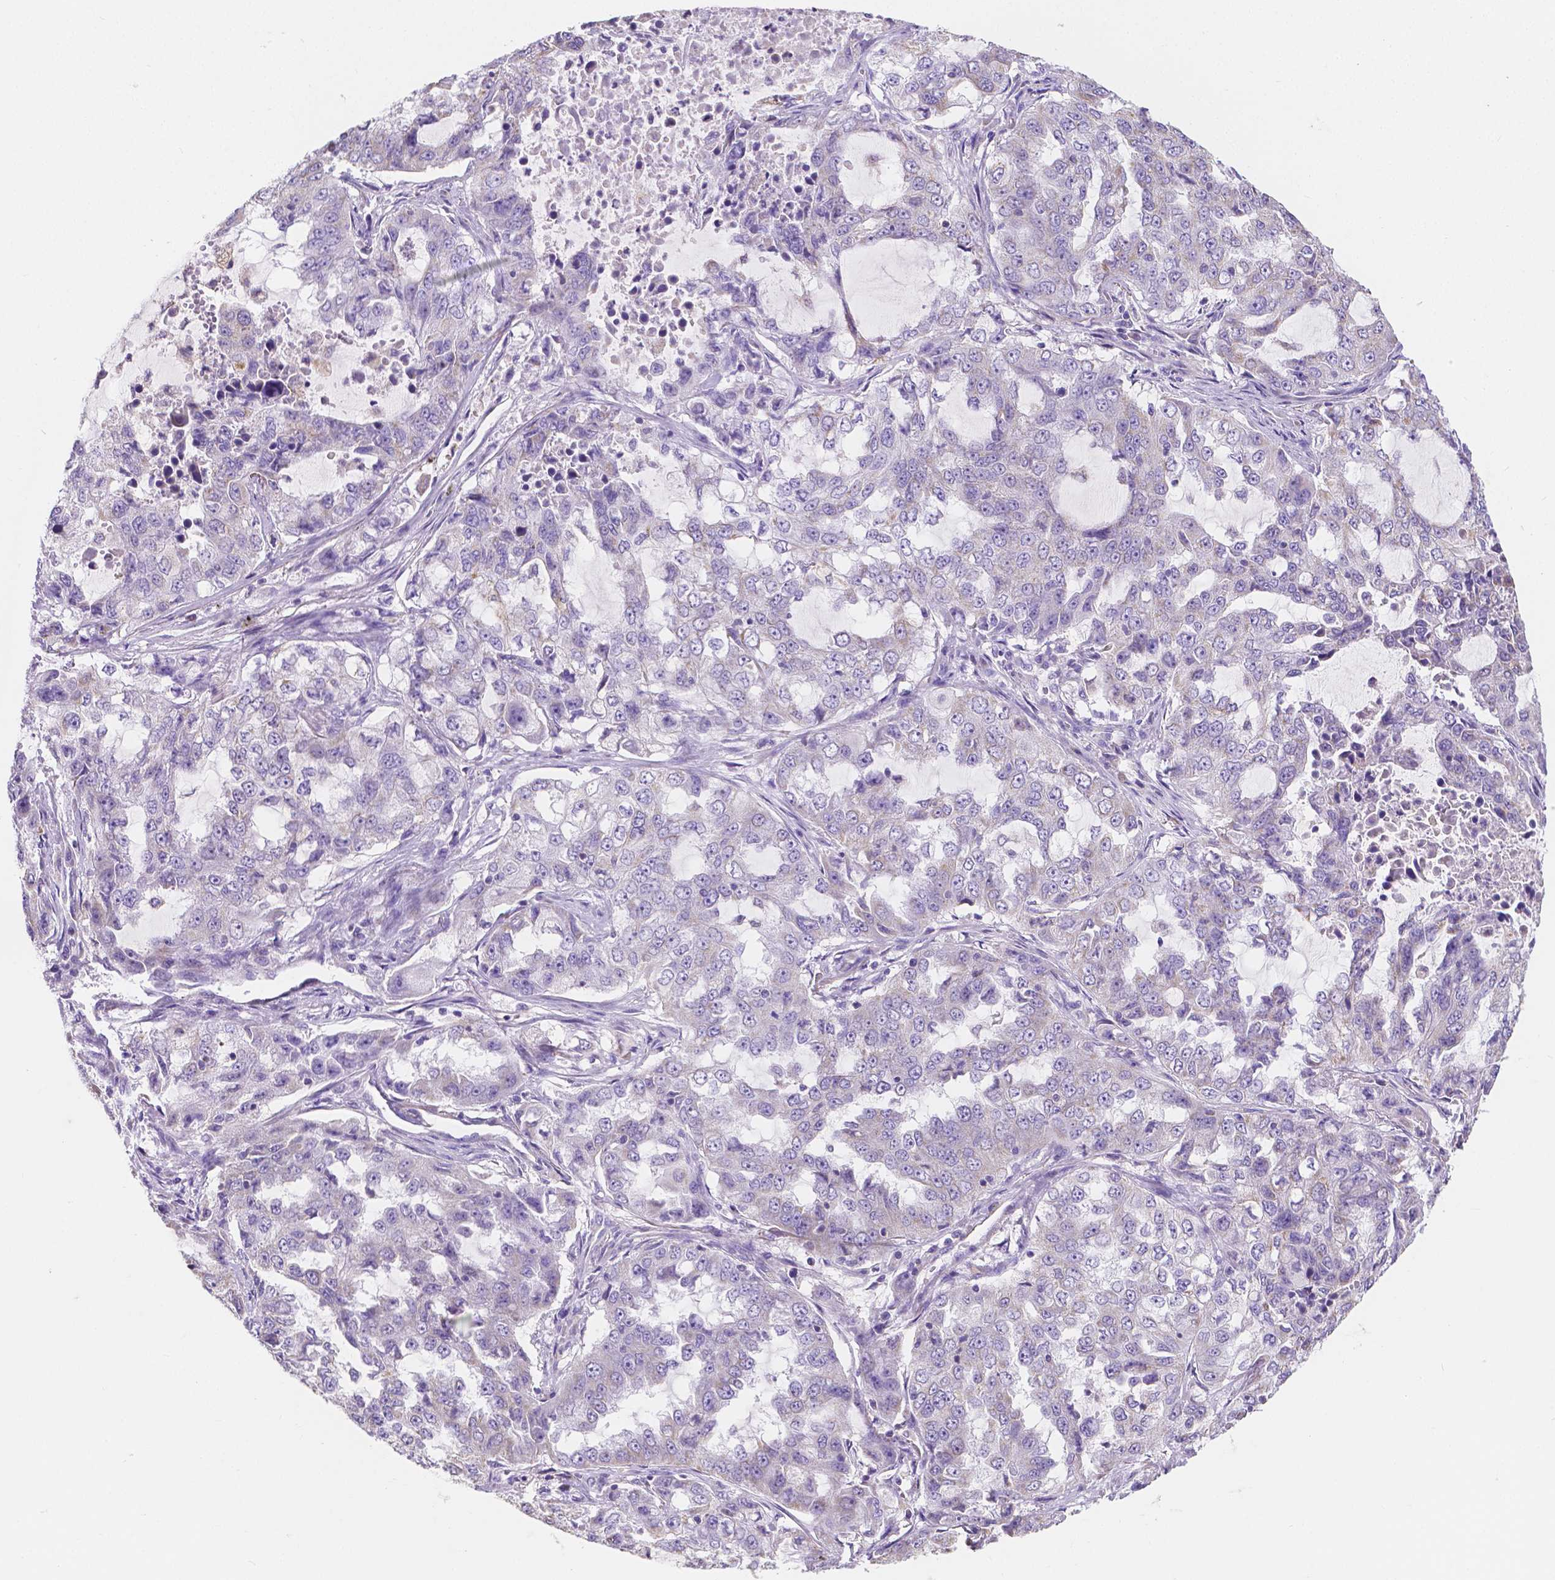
{"staining": {"intensity": "negative", "quantity": "none", "location": "none"}, "tissue": "lung cancer", "cell_type": "Tumor cells", "image_type": "cancer", "snomed": [{"axis": "morphology", "description": "Adenocarcinoma, NOS"}, {"axis": "topography", "description": "Lung"}], "caption": "There is no significant expression in tumor cells of lung adenocarcinoma. (Immunohistochemistry (ihc), brightfield microscopy, high magnification).", "gene": "TMEM130", "patient": {"sex": "female", "age": 61}}